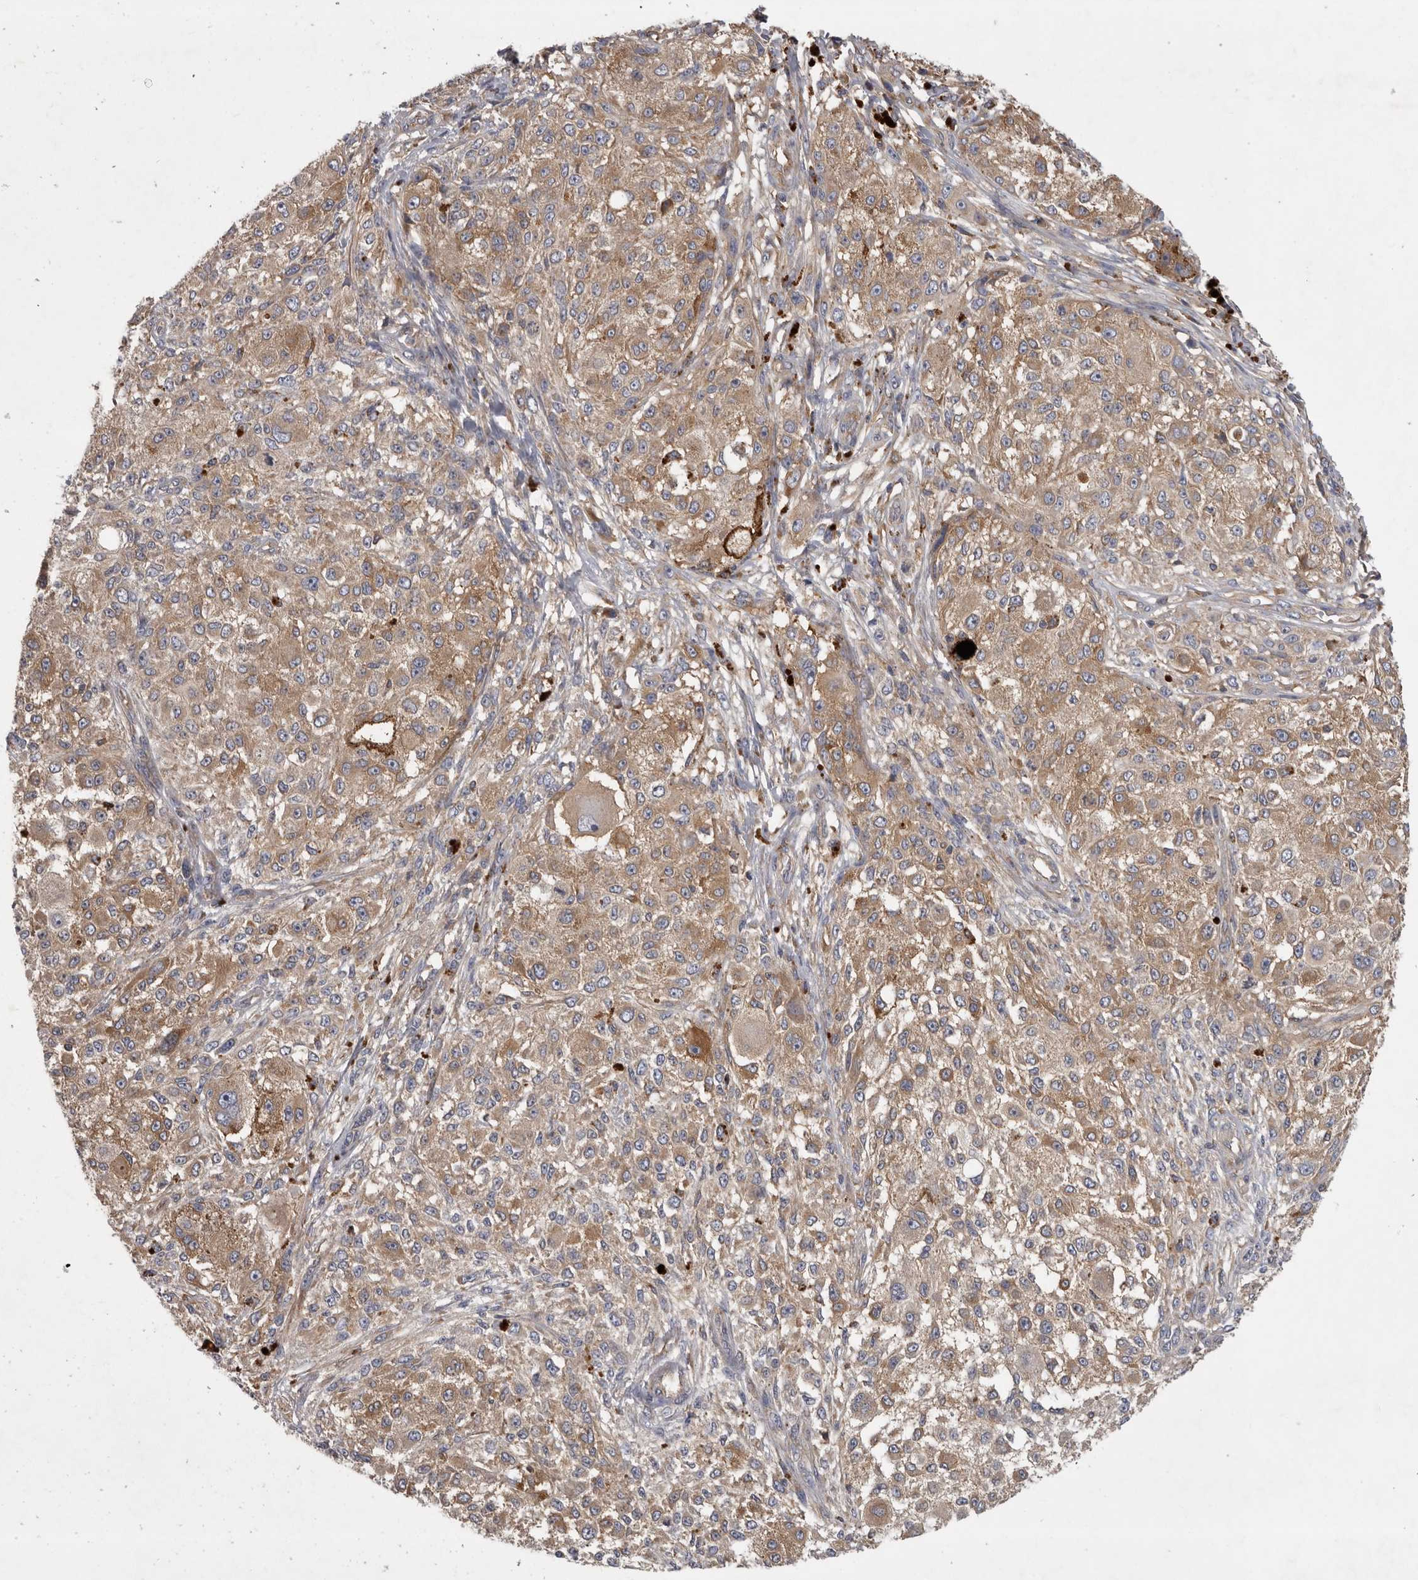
{"staining": {"intensity": "moderate", "quantity": ">75%", "location": "cytoplasmic/membranous"}, "tissue": "melanoma", "cell_type": "Tumor cells", "image_type": "cancer", "snomed": [{"axis": "morphology", "description": "Necrosis, NOS"}, {"axis": "morphology", "description": "Malignant melanoma, NOS"}, {"axis": "topography", "description": "Skin"}], "caption": "Melanoma tissue reveals moderate cytoplasmic/membranous positivity in approximately >75% of tumor cells, visualized by immunohistochemistry. (brown staining indicates protein expression, while blue staining denotes nuclei).", "gene": "C1orf109", "patient": {"sex": "female", "age": 87}}